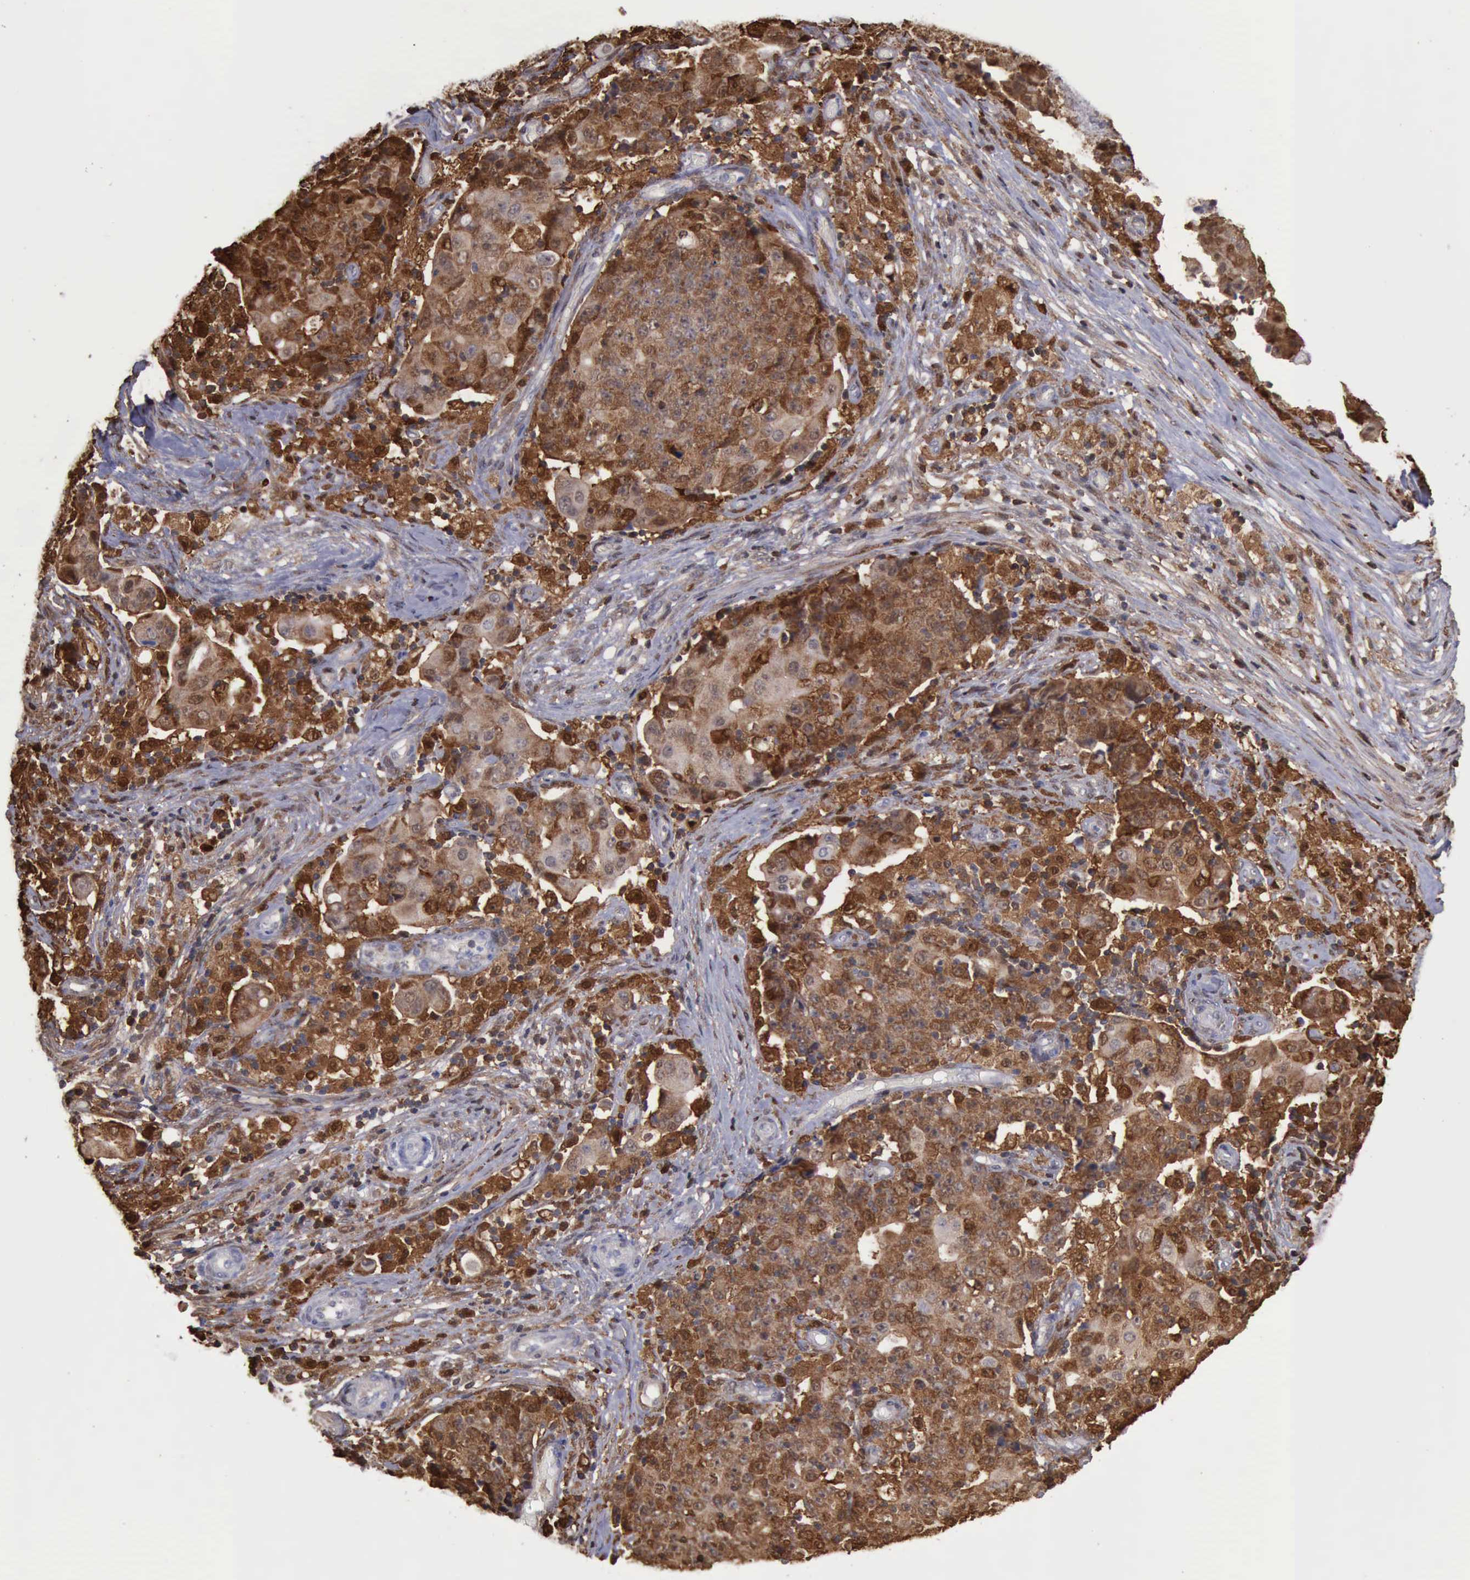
{"staining": {"intensity": "moderate", "quantity": ">75%", "location": "cytoplasmic/membranous,nuclear"}, "tissue": "ovarian cancer", "cell_type": "Tumor cells", "image_type": "cancer", "snomed": [{"axis": "morphology", "description": "Carcinoma, endometroid"}, {"axis": "topography", "description": "Ovary"}], "caption": "Ovarian cancer stained with a protein marker displays moderate staining in tumor cells.", "gene": "STAT1", "patient": {"sex": "female", "age": 42}}